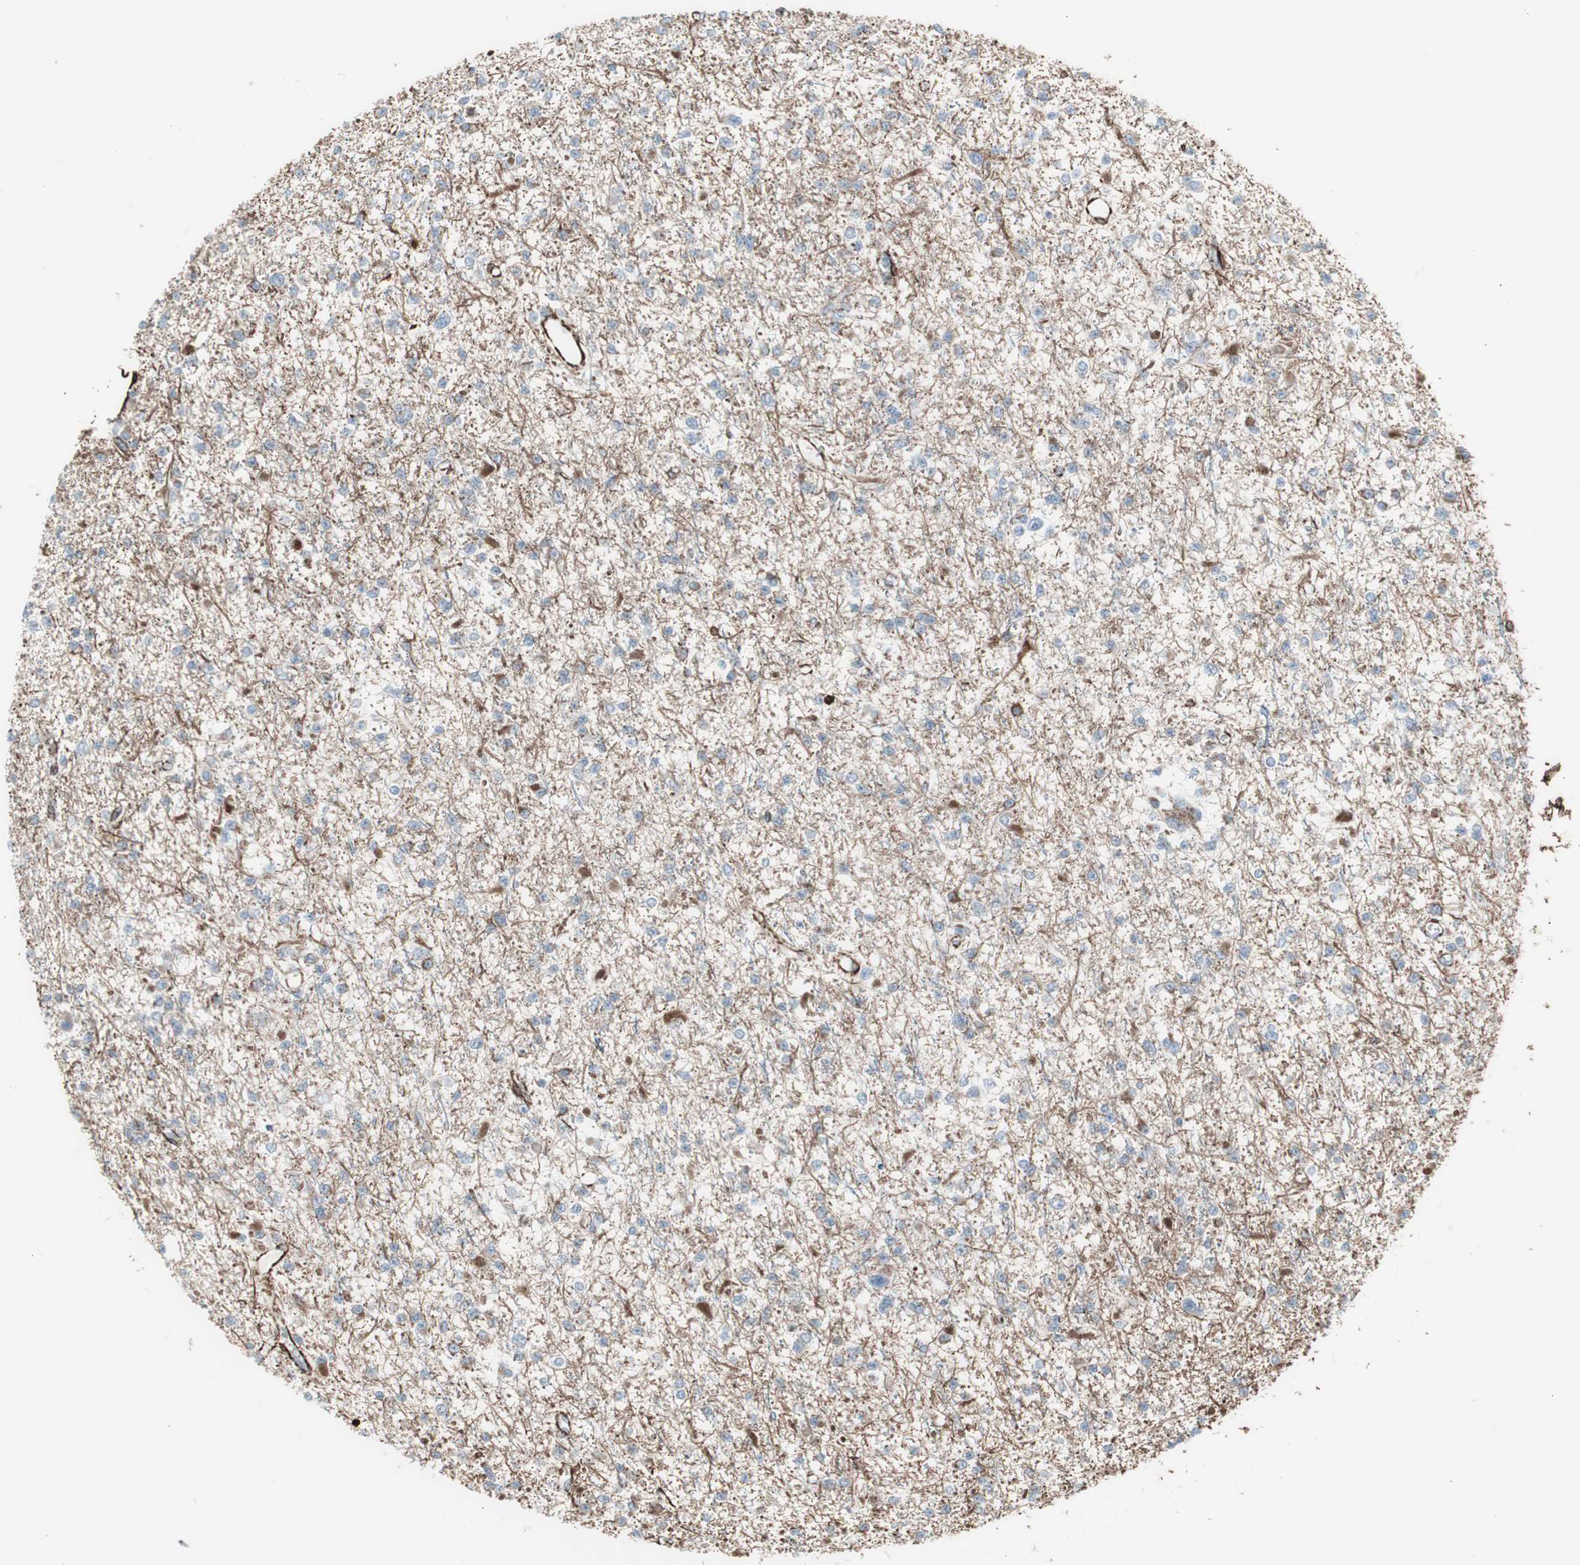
{"staining": {"intensity": "weak", "quantity": "<25%", "location": "cytoplasmic/membranous"}, "tissue": "glioma", "cell_type": "Tumor cells", "image_type": "cancer", "snomed": [{"axis": "morphology", "description": "Glioma, malignant, Low grade"}, {"axis": "topography", "description": "Brain"}], "caption": "An image of human malignant glioma (low-grade) is negative for staining in tumor cells. (DAB IHC visualized using brightfield microscopy, high magnification).", "gene": "PDGFA", "patient": {"sex": "female", "age": 22}}